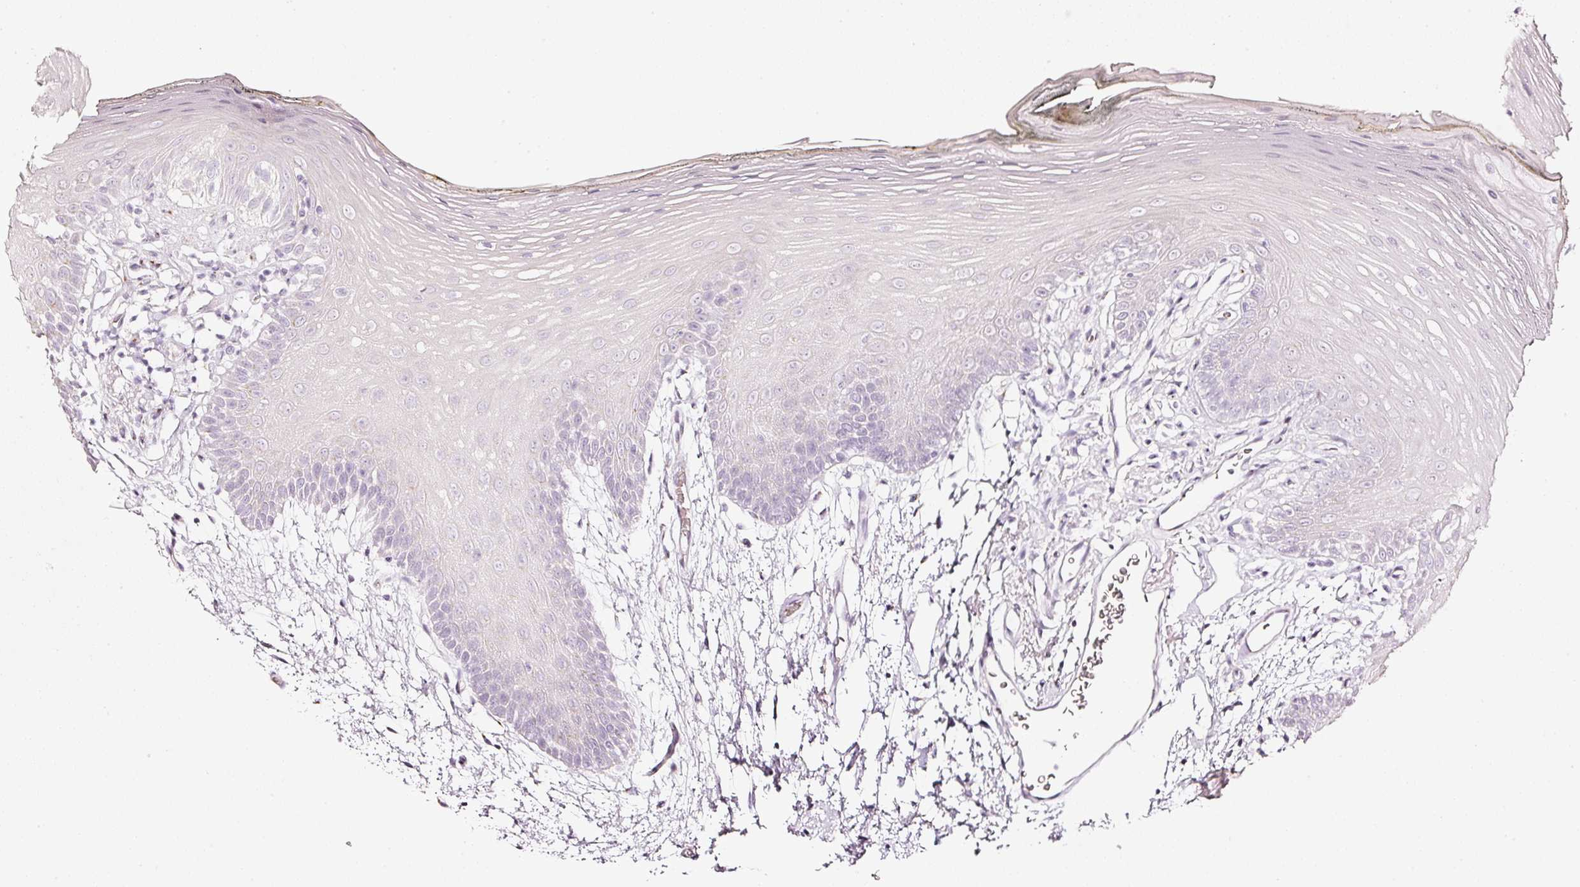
{"staining": {"intensity": "negative", "quantity": "none", "location": "none"}, "tissue": "oral mucosa", "cell_type": "Squamous epithelial cells", "image_type": "normal", "snomed": [{"axis": "morphology", "description": "Normal tissue, NOS"}, {"axis": "morphology", "description": "Squamous cell carcinoma, NOS"}, {"axis": "topography", "description": "Oral tissue"}, {"axis": "topography", "description": "Head-Neck"}], "caption": "A photomicrograph of human oral mucosa is negative for staining in squamous epithelial cells. (Brightfield microscopy of DAB (3,3'-diaminobenzidine) IHC at high magnification).", "gene": "SDF4", "patient": {"sex": "female", "age": 81}}